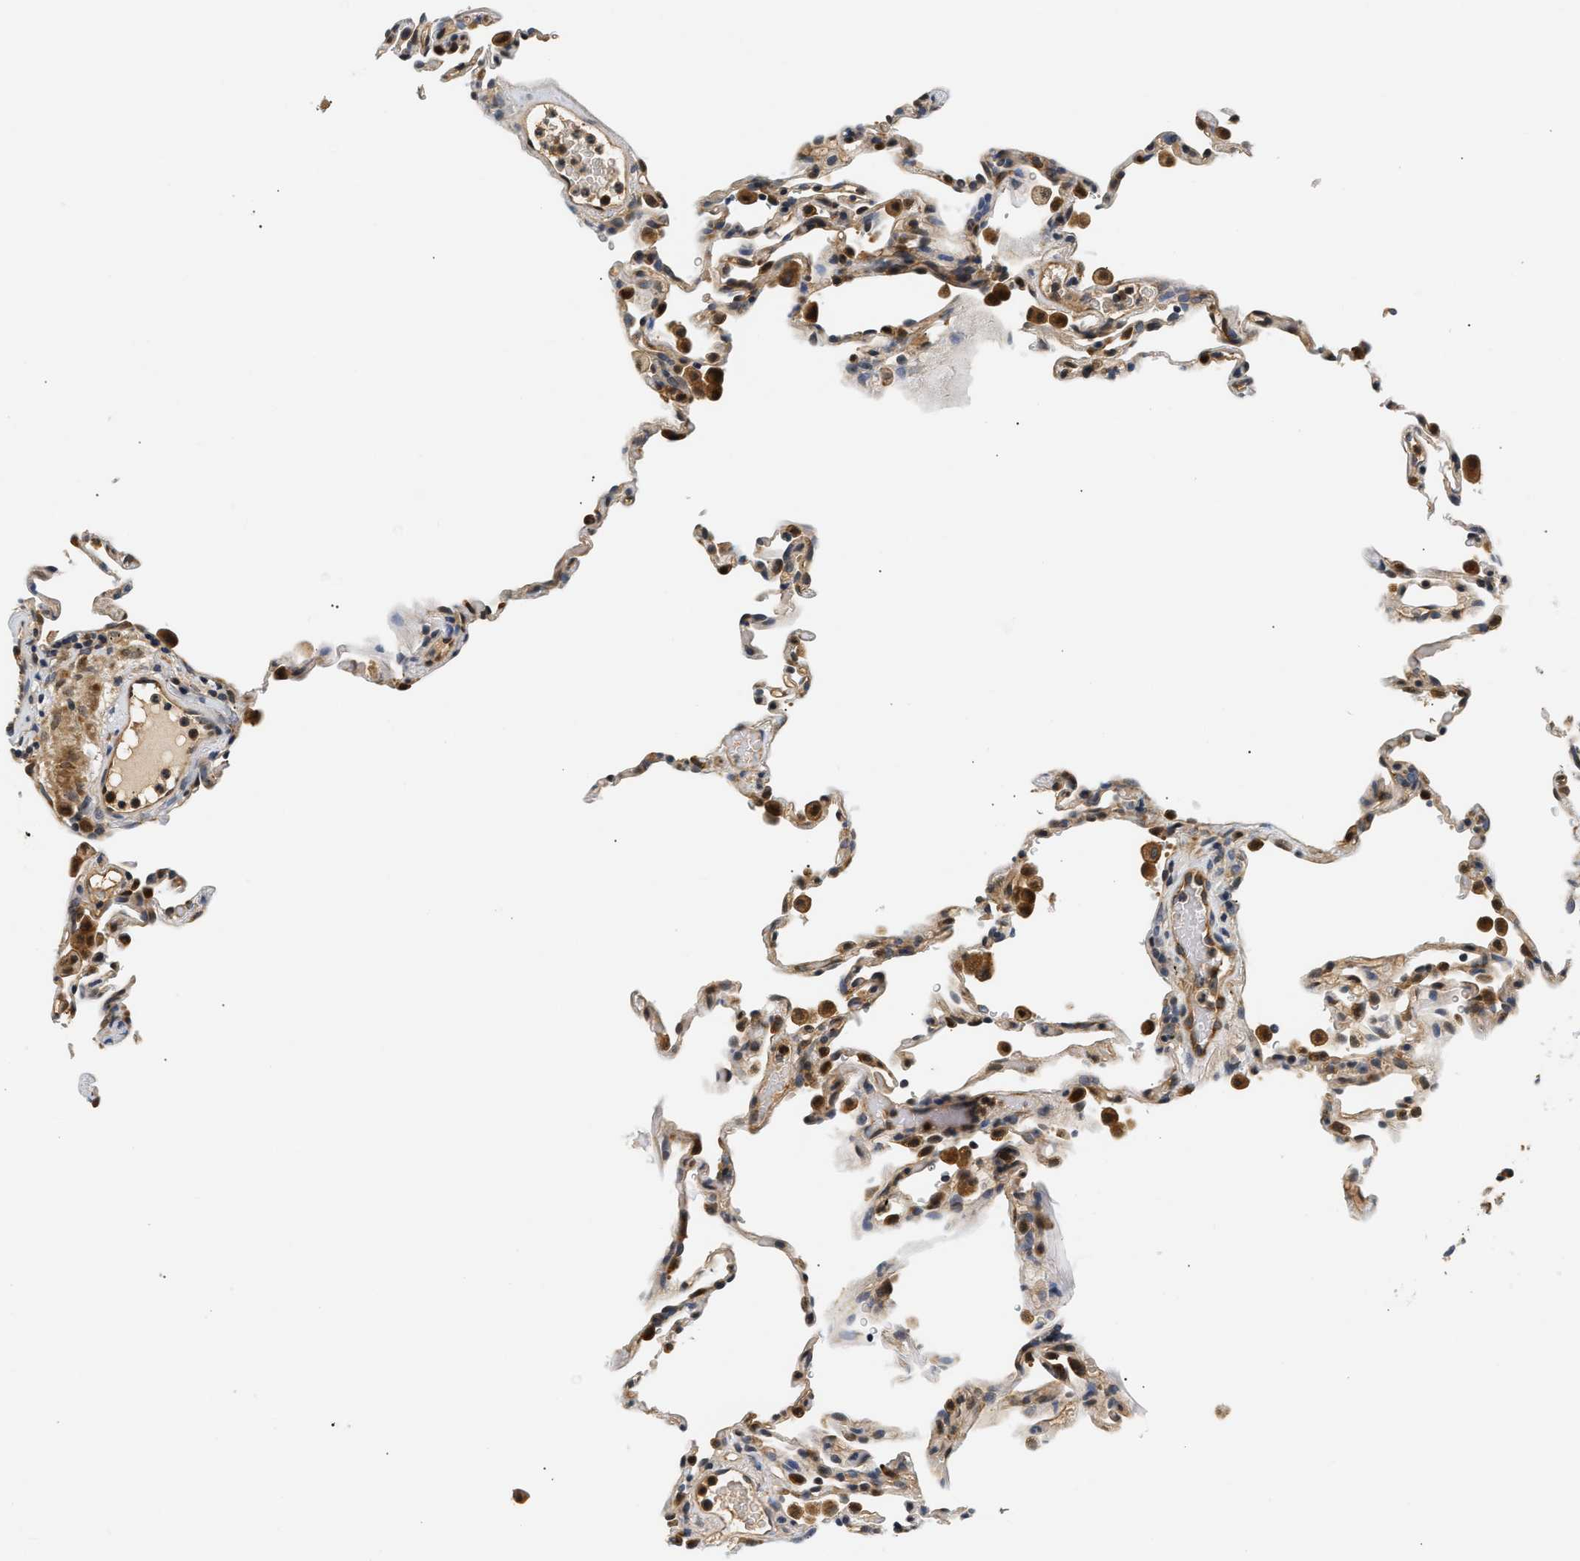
{"staining": {"intensity": "moderate", "quantity": ">75%", "location": "cytoplasmic/membranous"}, "tissue": "lung", "cell_type": "Alveolar cells", "image_type": "normal", "snomed": [{"axis": "morphology", "description": "Normal tissue, NOS"}, {"axis": "topography", "description": "Lung"}], "caption": "Alveolar cells demonstrate medium levels of moderate cytoplasmic/membranous staining in approximately >75% of cells in normal lung.", "gene": "TNIP2", "patient": {"sex": "male", "age": 59}}